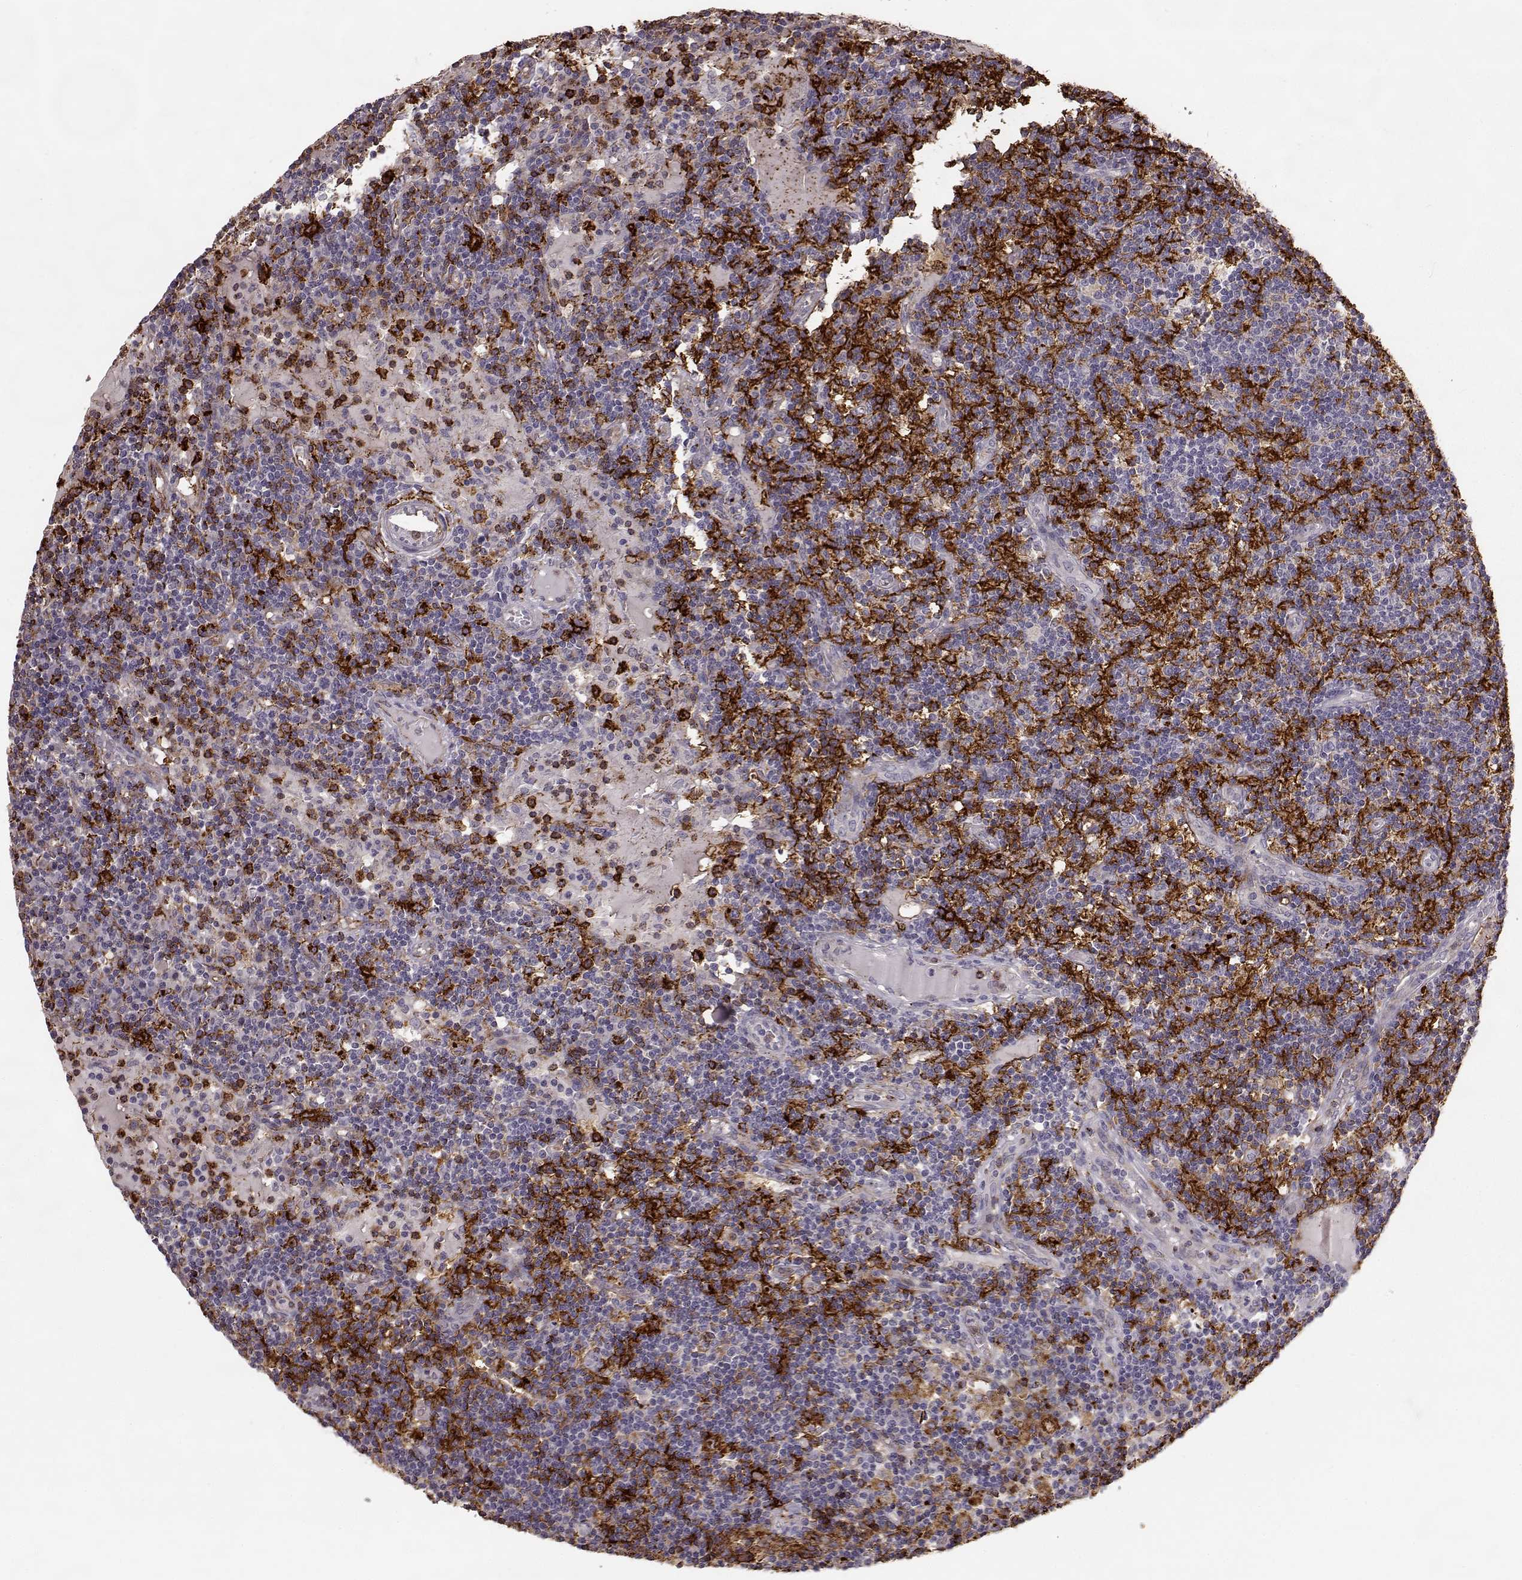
{"staining": {"intensity": "strong", "quantity": "<25%", "location": "cytoplasmic/membranous"}, "tissue": "lymph node", "cell_type": "Germinal center cells", "image_type": "normal", "snomed": [{"axis": "morphology", "description": "Normal tissue, NOS"}, {"axis": "topography", "description": "Lymph node"}], "caption": "Immunohistochemistry image of benign human lymph node stained for a protein (brown), which exhibits medium levels of strong cytoplasmic/membranous expression in approximately <25% of germinal center cells.", "gene": "CCNF", "patient": {"sex": "female", "age": 72}}